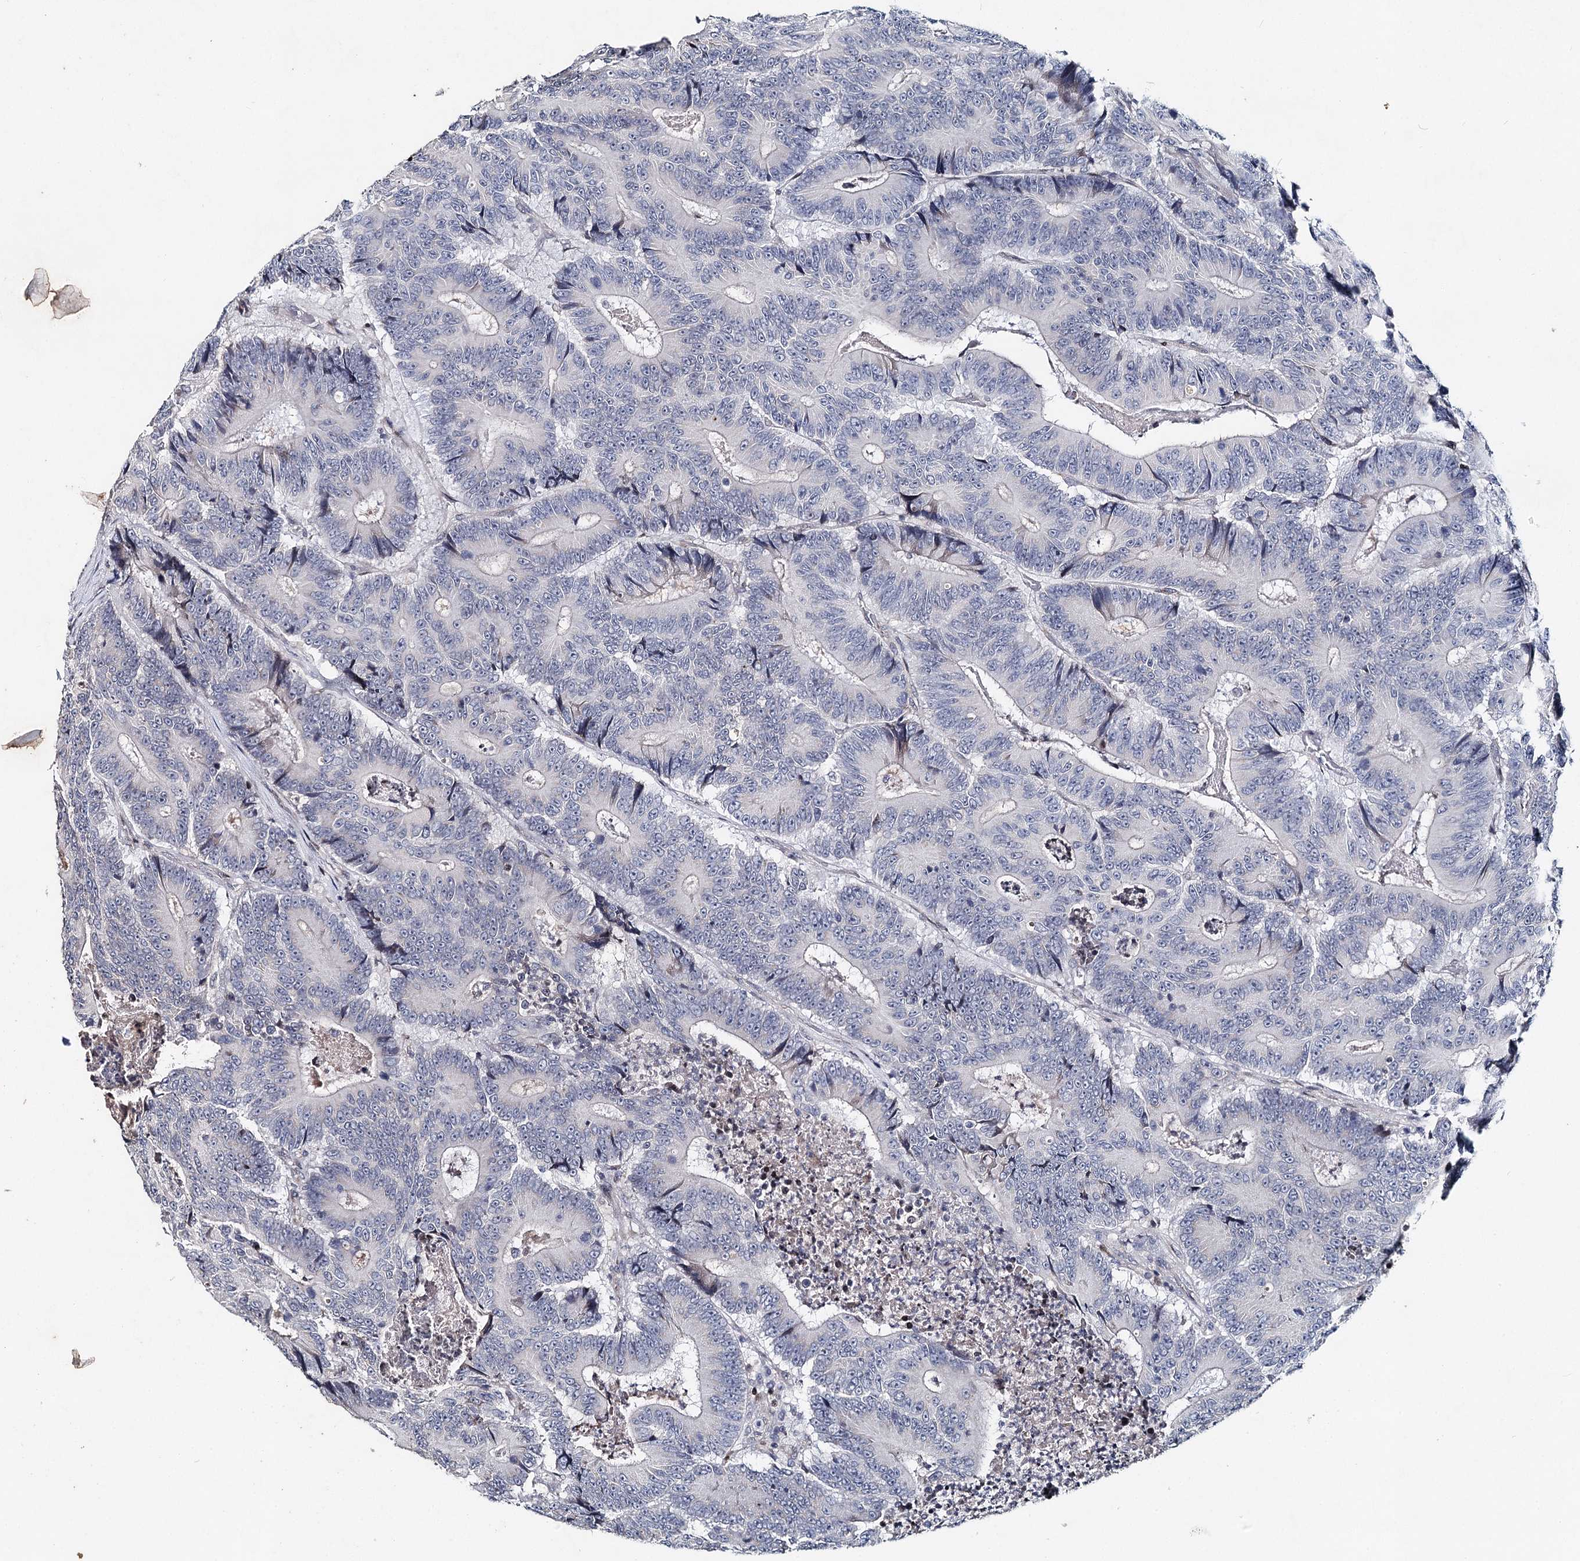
{"staining": {"intensity": "negative", "quantity": "none", "location": "none"}, "tissue": "colorectal cancer", "cell_type": "Tumor cells", "image_type": "cancer", "snomed": [{"axis": "morphology", "description": "Adenocarcinoma, NOS"}, {"axis": "topography", "description": "Colon"}], "caption": "This is an immunohistochemistry (IHC) micrograph of colorectal cancer (adenocarcinoma). There is no expression in tumor cells.", "gene": "FRMD4A", "patient": {"sex": "male", "age": 83}}